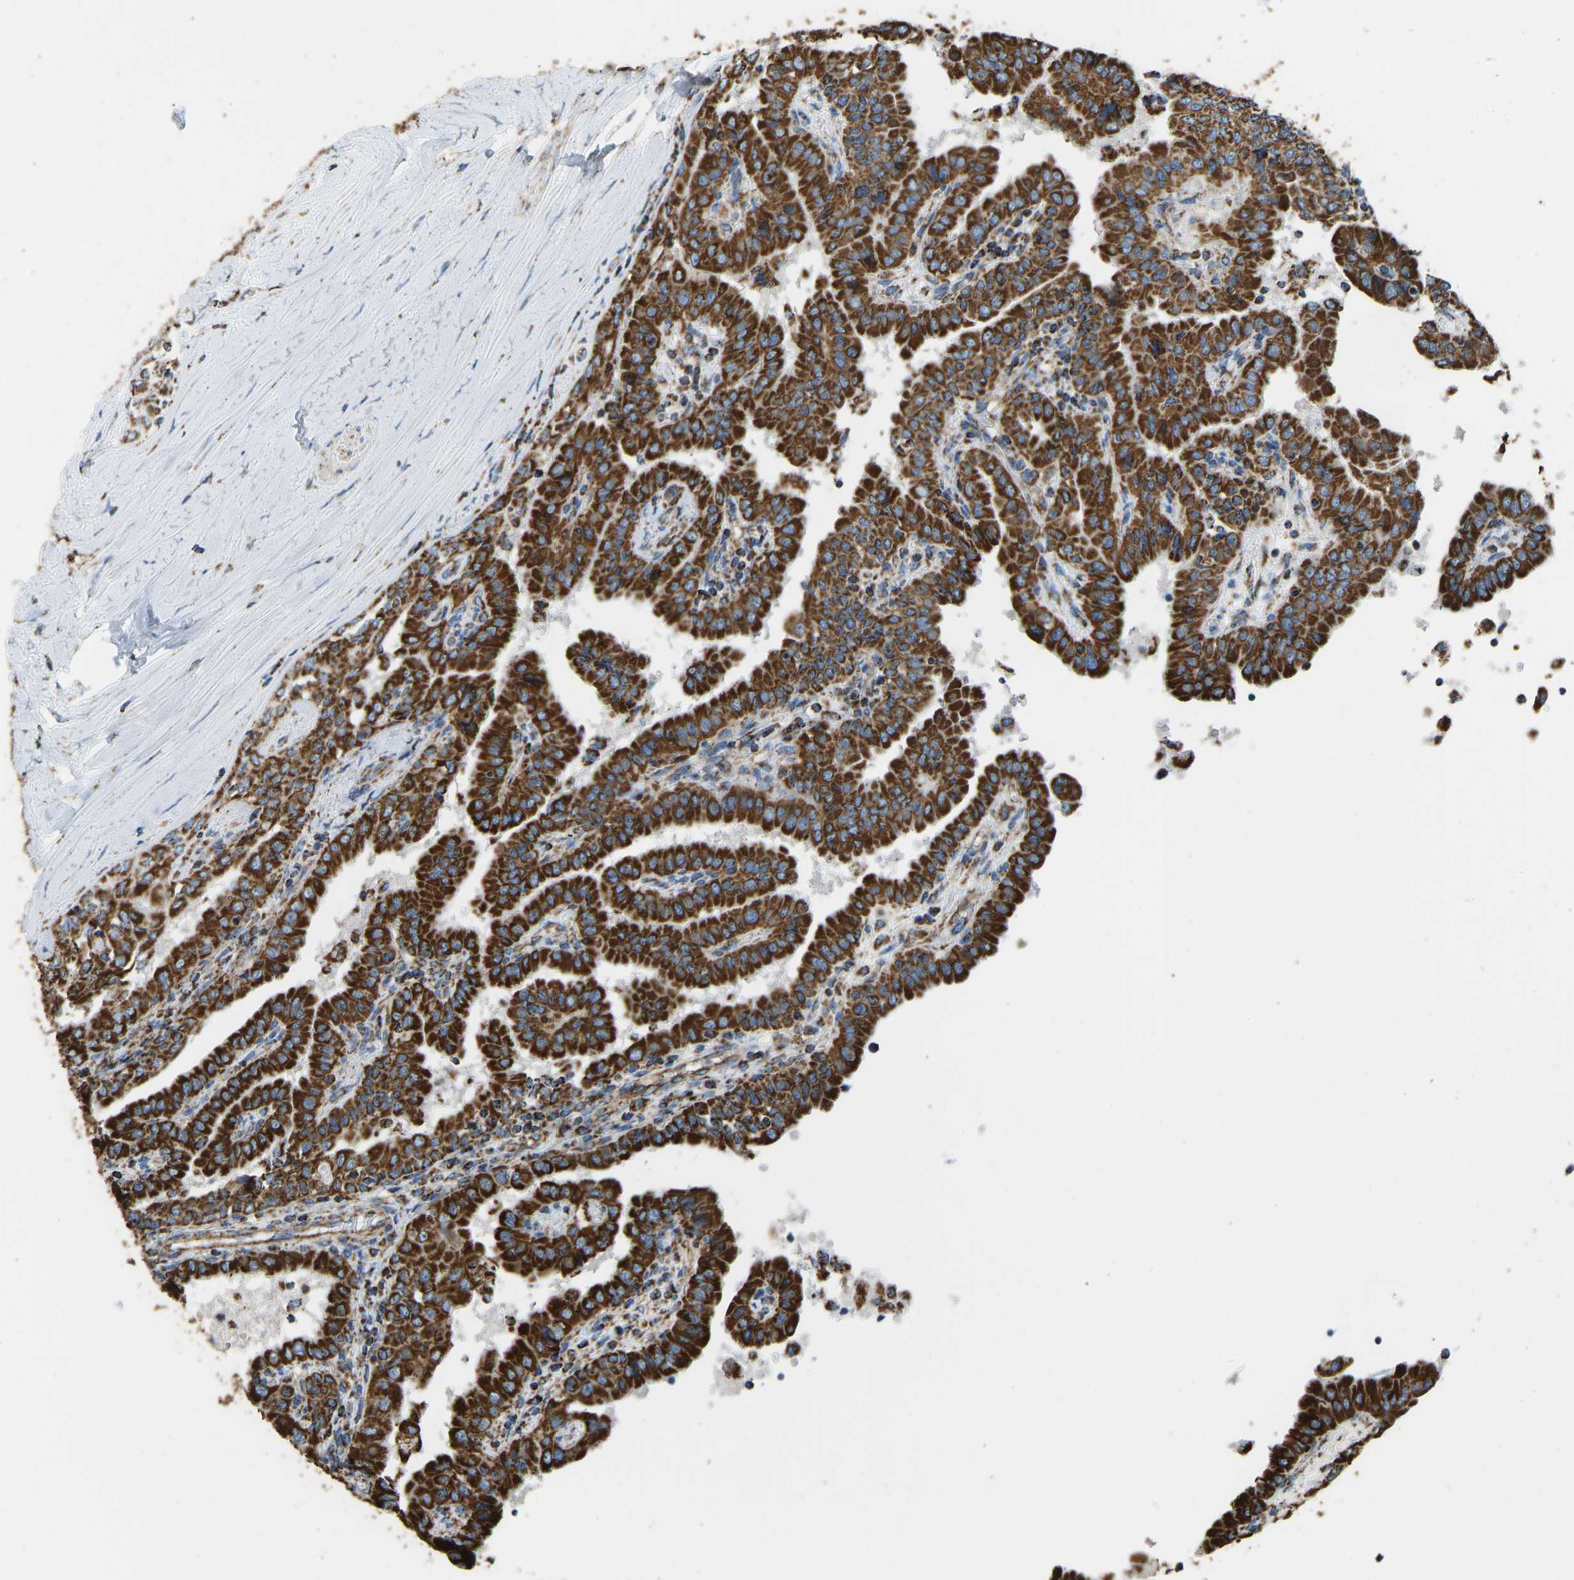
{"staining": {"intensity": "strong", "quantity": ">75%", "location": "cytoplasmic/membranous"}, "tissue": "thyroid cancer", "cell_type": "Tumor cells", "image_type": "cancer", "snomed": [{"axis": "morphology", "description": "Papillary adenocarcinoma, NOS"}, {"axis": "topography", "description": "Thyroid gland"}], "caption": "DAB (3,3'-diaminobenzidine) immunohistochemical staining of human papillary adenocarcinoma (thyroid) demonstrates strong cytoplasmic/membranous protein expression in about >75% of tumor cells.", "gene": "IRX6", "patient": {"sex": "male", "age": 33}}